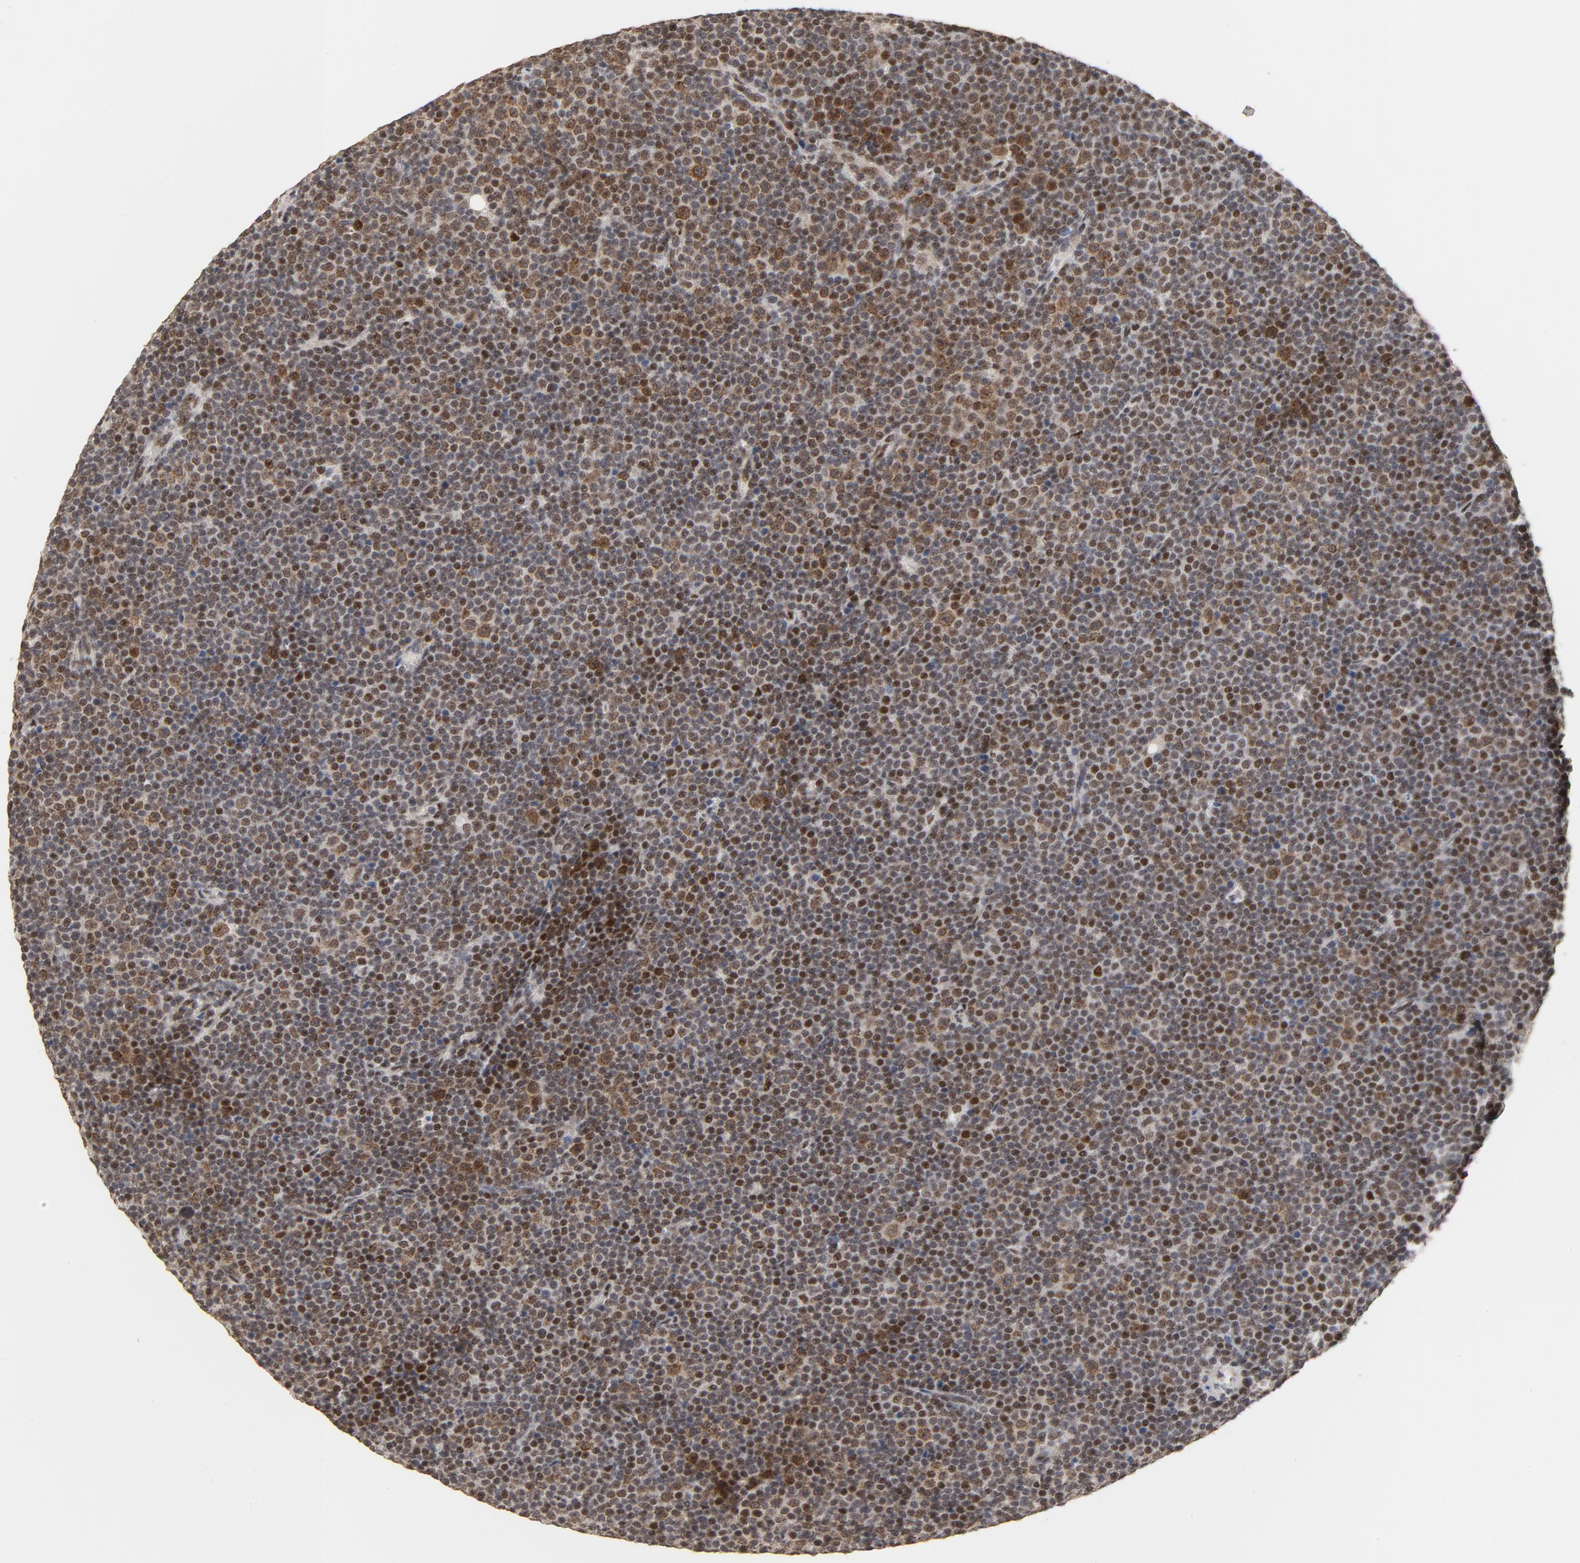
{"staining": {"intensity": "strong", "quantity": "25%-75%", "location": "nuclear"}, "tissue": "lymphoma", "cell_type": "Tumor cells", "image_type": "cancer", "snomed": [{"axis": "morphology", "description": "Malignant lymphoma, non-Hodgkin's type, Low grade"}, {"axis": "topography", "description": "Lymph node"}], "caption": "This is an image of IHC staining of low-grade malignant lymphoma, non-Hodgkin's type, which shows strong staining in the nuclear of tumor cells.", "gene": "TP53RK", "patient": {"sex": "female", "age": 67}}